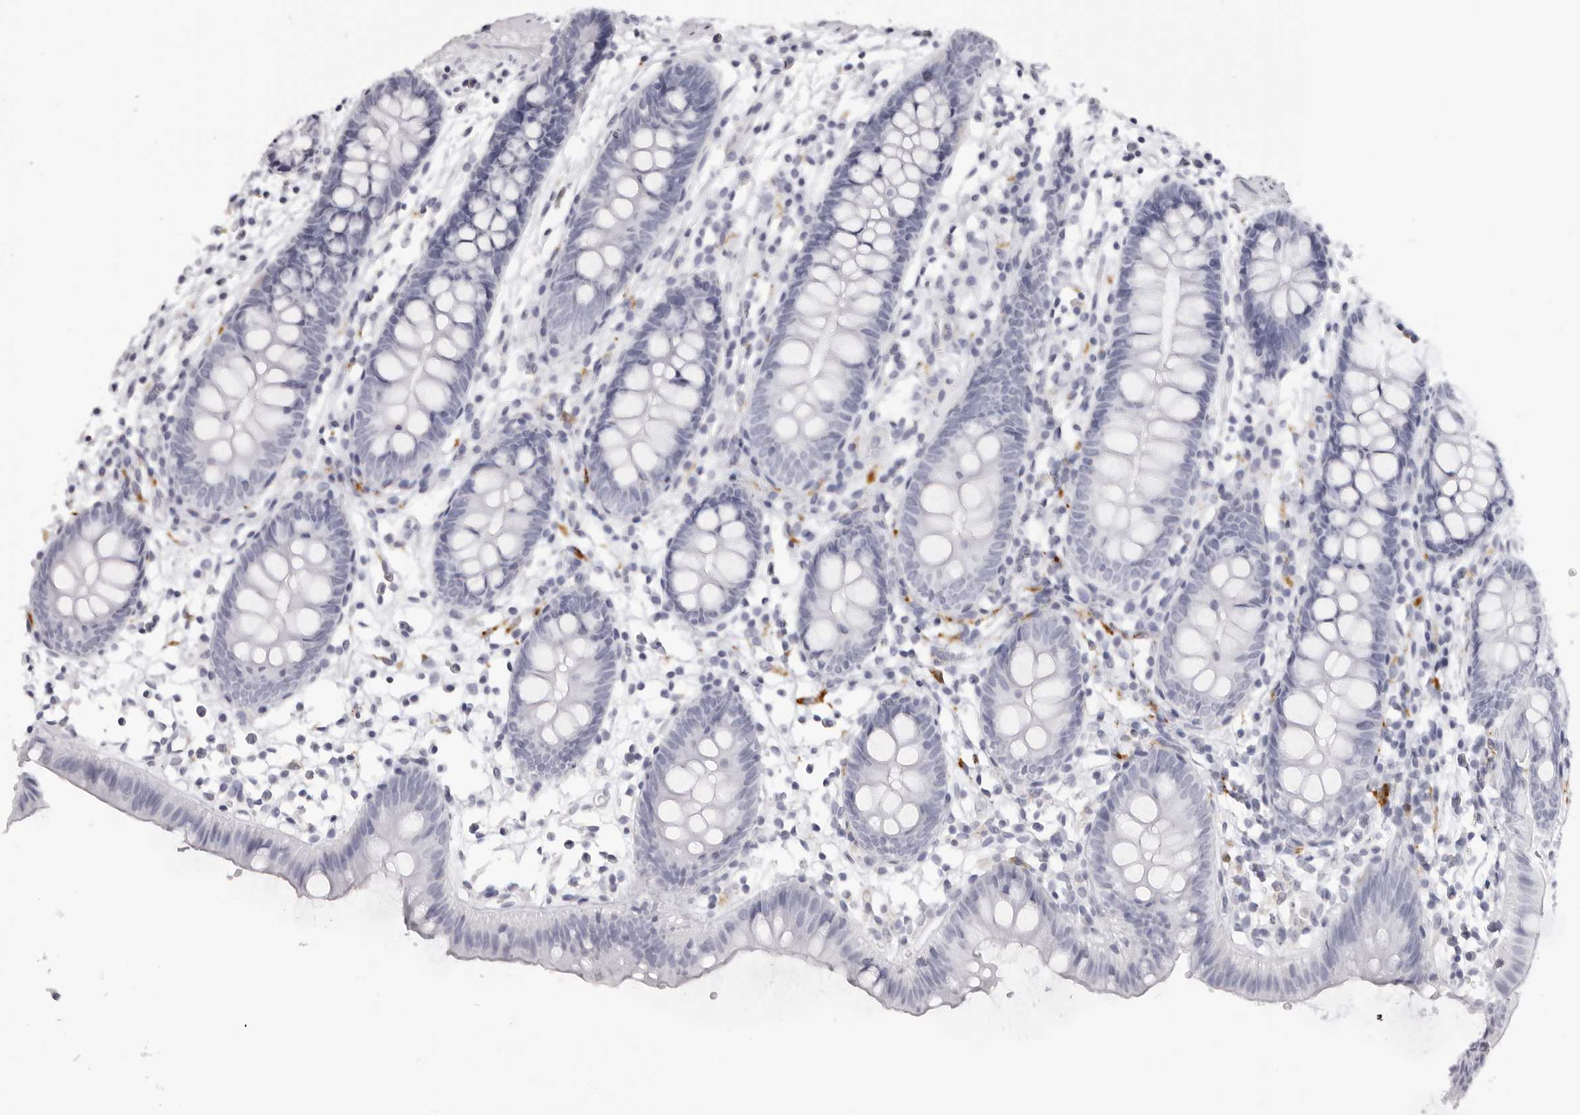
{"staining": {"intensity": "negative", "quantity": "none", "location": "none"}, "tissue": "colon", "cell_type": "Endothelial cells", "image_type": "normal", "snomed": [{"axis": "morphology", "description": "Normal tissue, NOS"}, {"axis": "topography", "description": "Colon"}], "caption": "High magnification brightfield microscopy of benign colon stained with DAB (3,3'-diaminobenzidine) (brown) and counterstained with hematoxylin (blue): endothelial cells show no significant positivity. (DAB (3,3'-diaminobenzidine) immunohistochemistry visualized using brightfield microscopy, high magnification).", "gene": "RHO", "patient": {"sex": "male", "age": 56}}